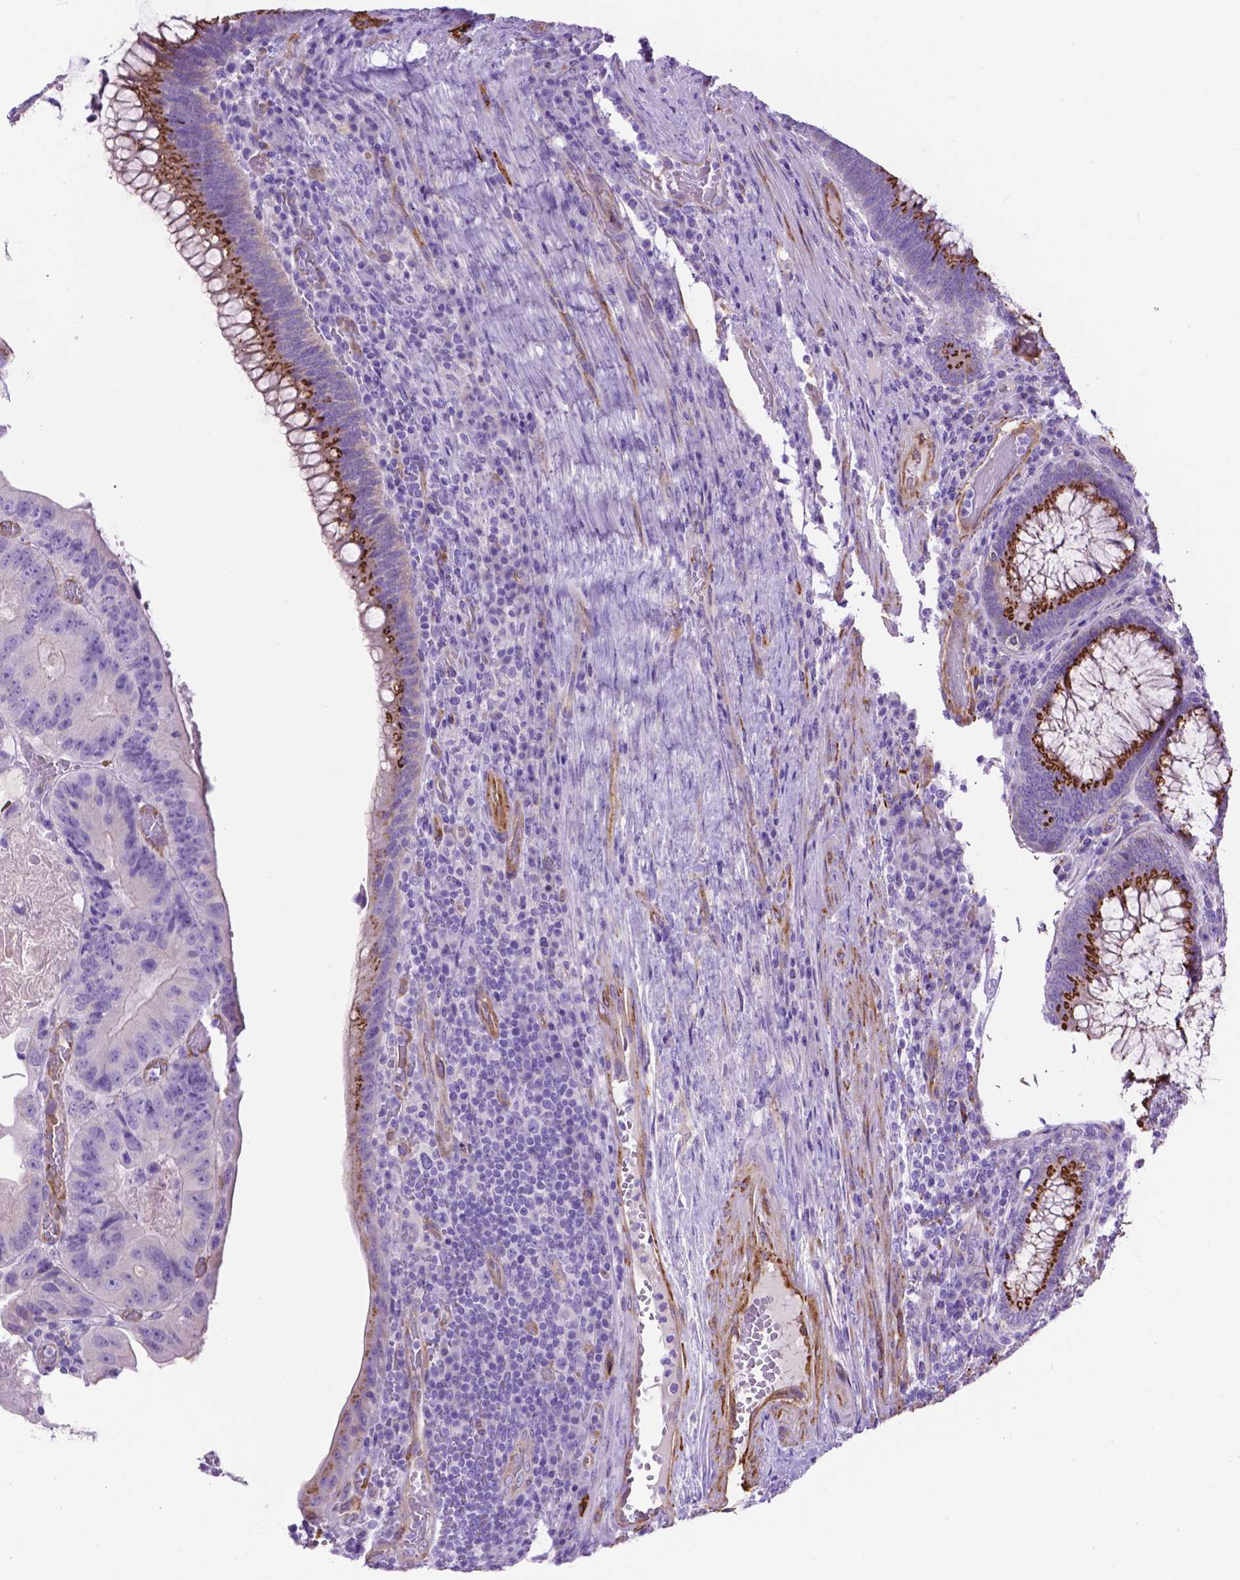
{"staining": {"intensity": "negative", "quantity": "none", "location": "none"}, "tissue": "colorectal cancer", "cell_type": "Tumor cells", "image_type": "cancer", "snomed": [{"axis": "morphology", "description": "Adenocarcinoma, NOS"}, {"axis": "topography", "description": "Colon"}], "caption": "This is an IHC micrograph of colorectal adenocarcinoma. There is no staining in tumor cells.", "gene": "PCDHA12", "patient": {"sex": "female", "age": 86}}